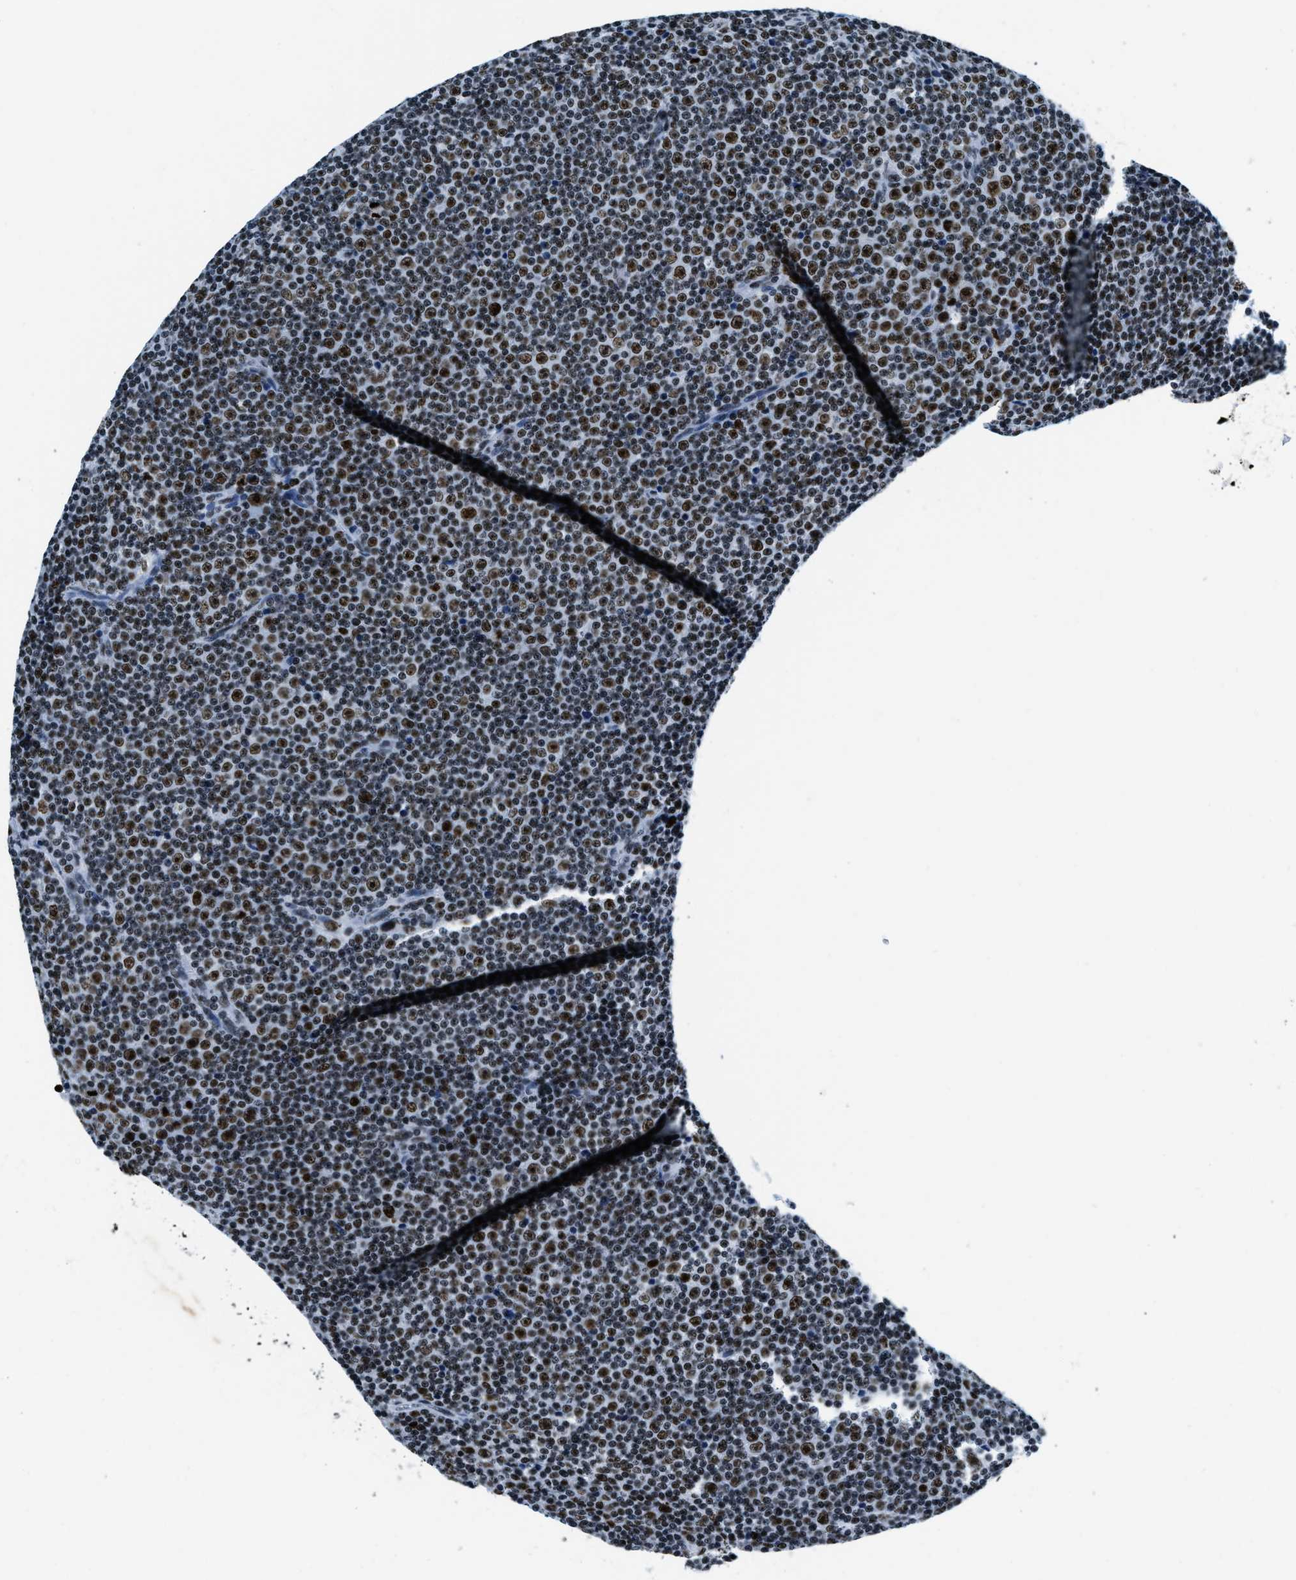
{"staining": {"intensity": "strong", "quantity": ">75%", "location": "nuclear"}, "tissue": "lymphoma", "cell_type": "Tumor cells", "image_type": "cancer", "snomed": [{"axis": "morphology", "description": "Malignant lymphoma, non-Hodgkin's type, Low grade"}, {"axis": "topography", "description": "Lymph node"}], "caption": "Malignant lymphoma, non-Hodgkin's type (low-grade) was stained to show a protein in brown. There is high levels of strong nuclear staining in approximately >75% of tumor cells. The staining was performed using DAB (3,3'-diaminobenzidine) to visualize the protein expression in brown, while the nuclei were stained in blue with hematoxylin (Magnification: 20x).", "gene": "TOP1", "patient": {"sex": "female", "age": 67}}